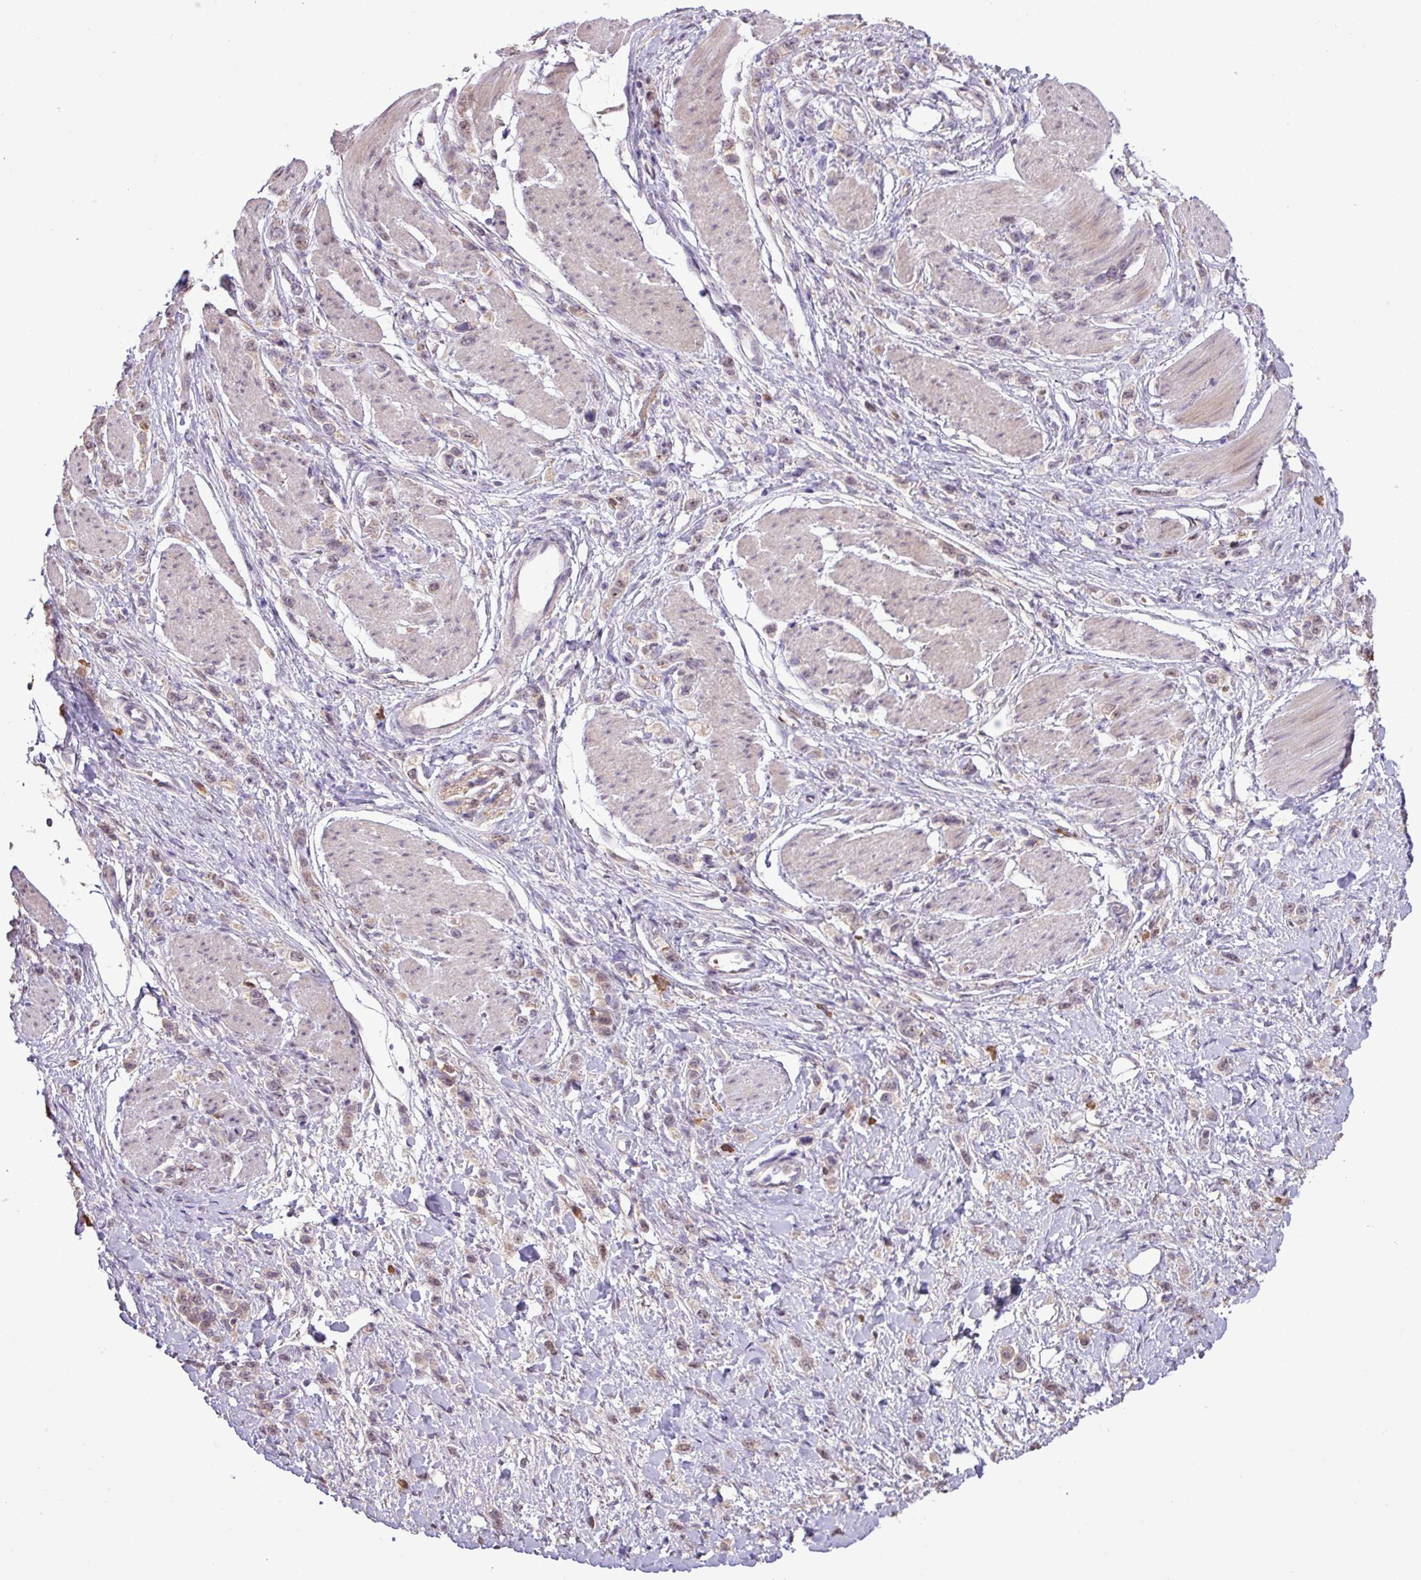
{"staining": {"intensity": "weak", "quantity": "<25%", "location": "nuclear"}, "tissue": "stomach cancer", "cell_type": "Tumor cells", "image_type": "cancer", "snomed": [{"axis": "morphology", "description": "Adenocarcinoma, NOS"}, {"axis": "topography", "description": "Stomach"}], "caption": "The photomicrograph reveals no staining of tumor cells in stomach cancer.", "gene": "L3MBTL3", "patient": {"sex": "female", "age": 65}}